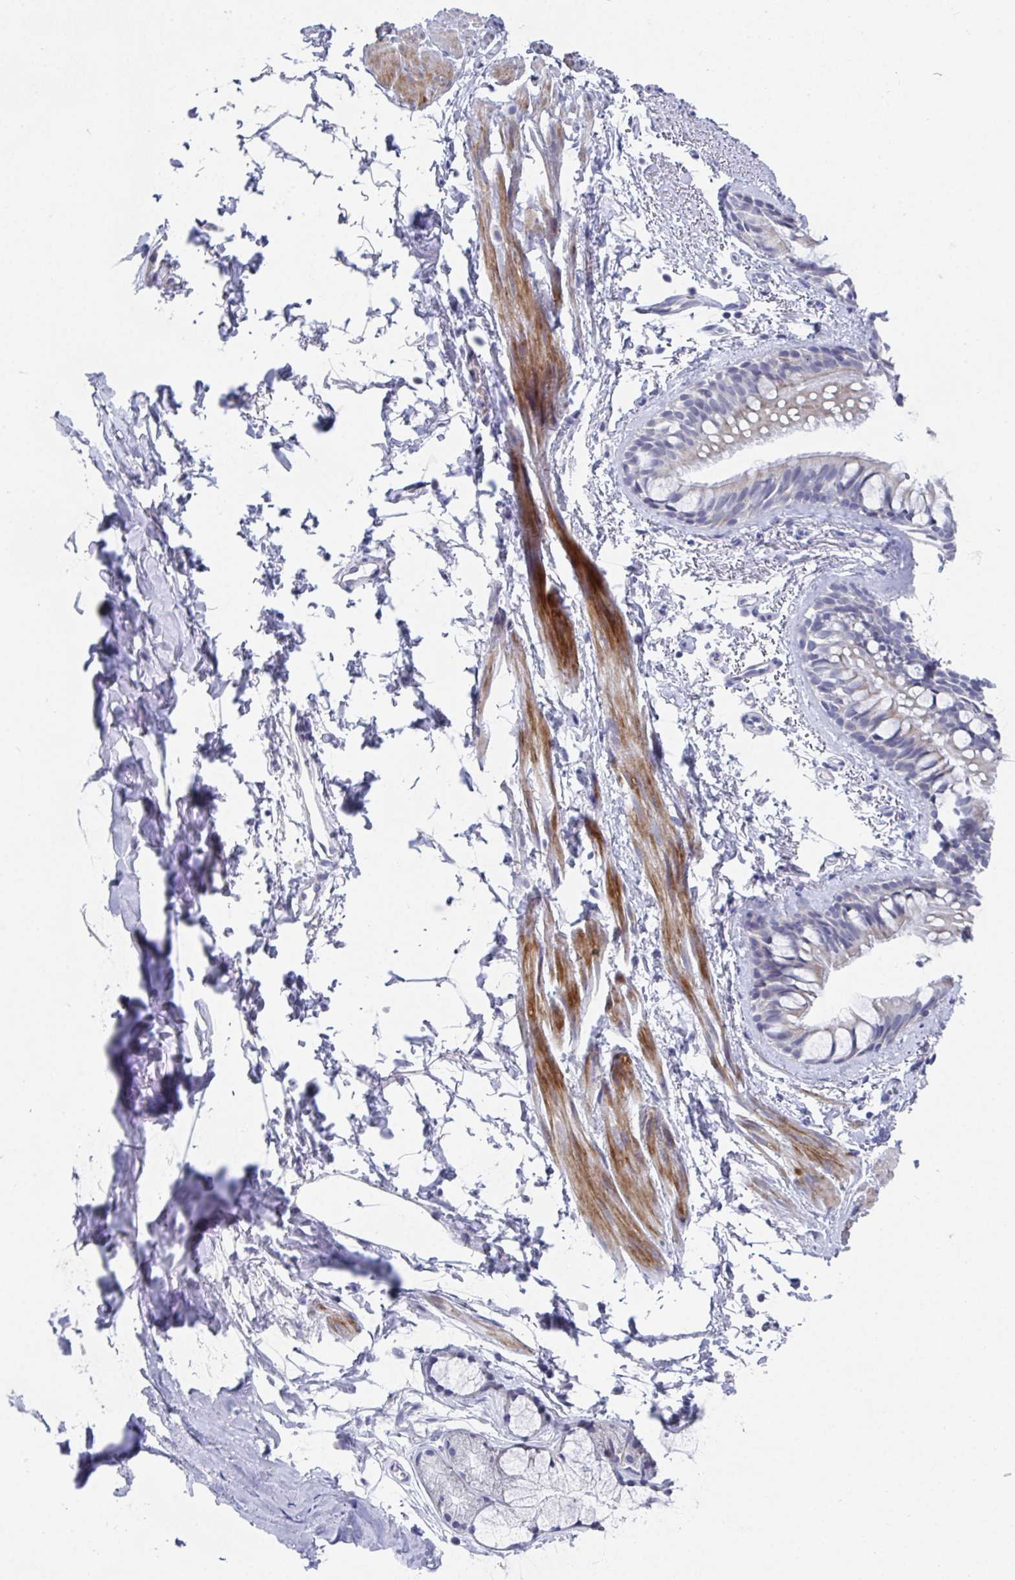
{"staining": {"intensity": "moderate", "quantity": "25%-75%", "location": "cytoplasmic/membranous"}, "tissue": "bronchus", "cell_type": "Respiratory epithelial cells", "image_type": "normal", "snomed": [{"axis": "morphology", "description": "Normal tissue, NOS"}, {"axis": "topography", "description": "Bronchus"}], "caption": "The image reveals immunohistochemical staining of benign bronchus. There is moderate cytoplasmic/membranous positivity is identified in approximately 25%-75% of respiratory epithelial cells. Using DAB (brown) and hematoxylin (blue) stains, captured at high magnification using brightfield microscopy.", "gene": "ATP5F1C", "patient": {"sex": "female", "age": 59}}